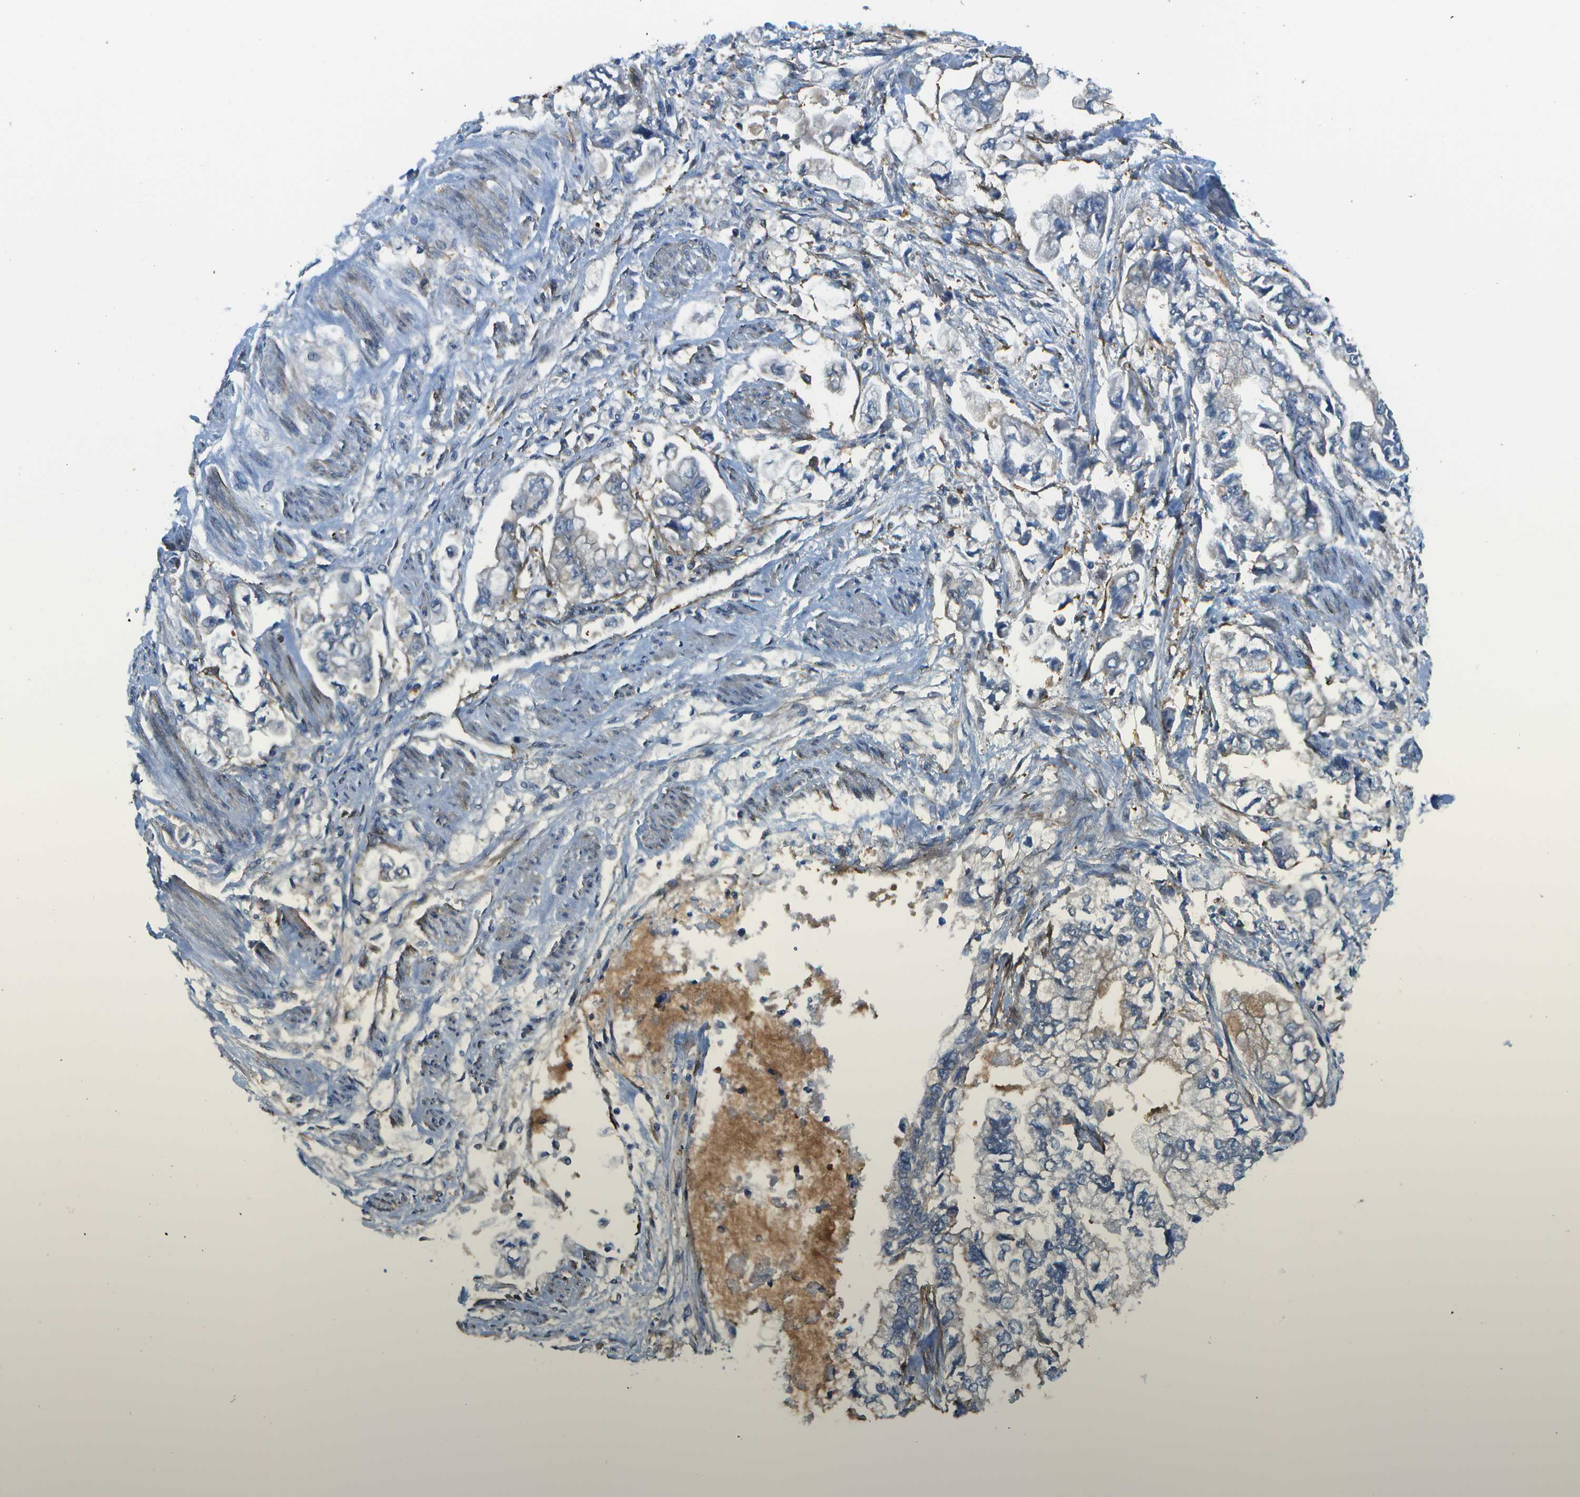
{"staining": {"intensity": "weak", "quantity": "<25%", "location": "cytoplasmic/membranous"}, "tissue": "stomach cancer", "cell_type": "Tumor cells", "image_type": "cancer", "snomed": [{"axis": "morphology", "description": "Normal tissue, NOS"}, {"axis": "morphology", "description": "Adenocarcinoma, NOS"}, {"axis": "topography", "description": "Stomach"}], "caption": "This is an immunohistochemistry image of stomach cancer (adenocarcinoma). There is no expression in tumor cells.", "gene": "KIAA0040", "patient": {"sex": "male", "age": 62}}